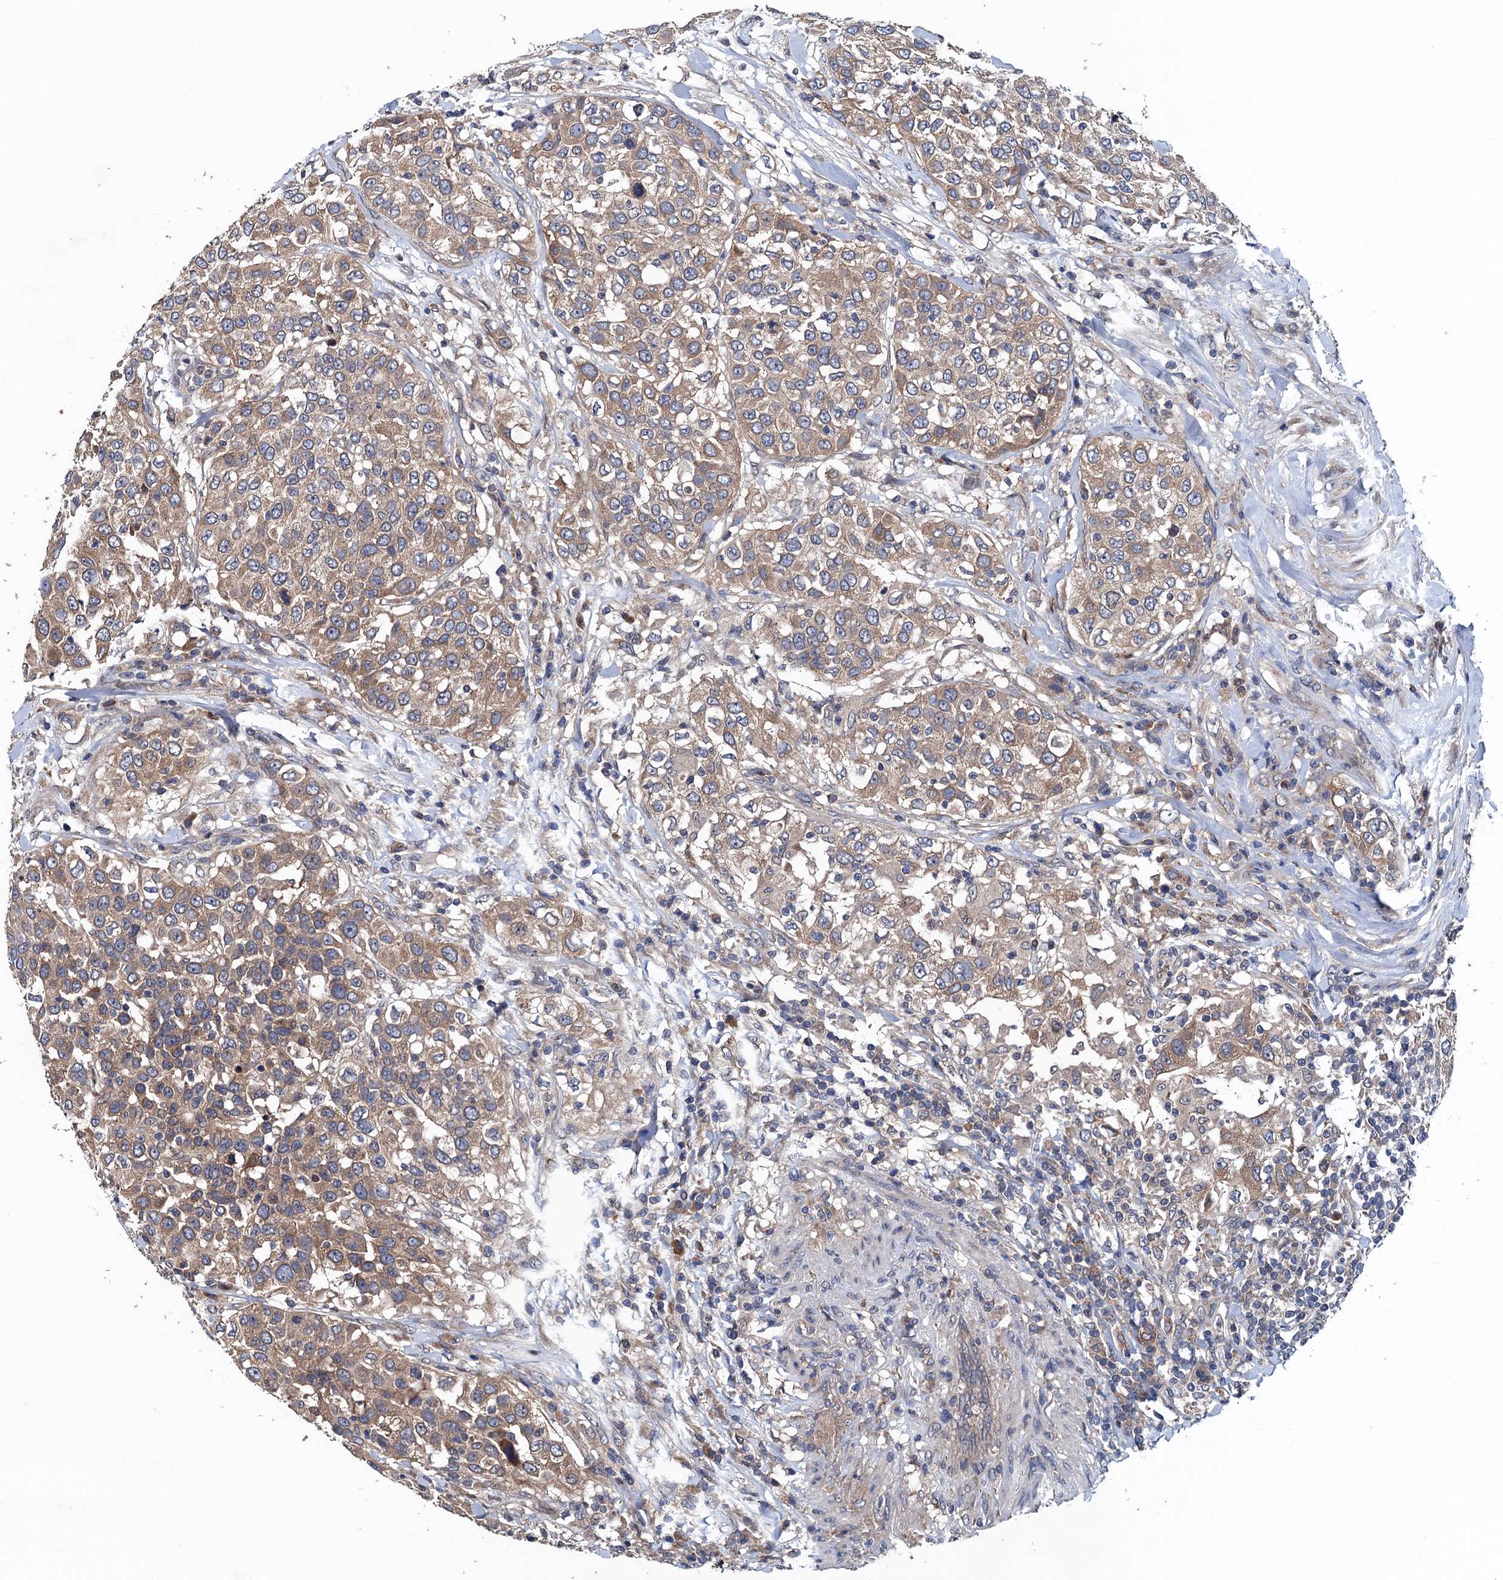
{"staining": {"intensity": "moderate", "quantity": ">75%", "location": "cytoplasmic/membranous"}, "tissue": "urothelial cancer", "cell_type": "Tumor cells", "image_type": "cancer", "snomed": [{"axis": "morphology", "description": "Urothelial carcinoma, High grade"}, {"axis": "topography", "description": "Urinary bladder"}], "caption": "High-power microscopy captured an IHC photomicrograph of urothelial carcinoma (high-grade), revealing moderate cytoplasmic/membranous staining in about >75% of tumor cells. The staining is performed using DAB brown chromogen to label protein expression. The nuclei are counter-stained blue using hematoxylin.", "gene": "BLTP3B", "patient": {"sex": "female", "age": 80}}